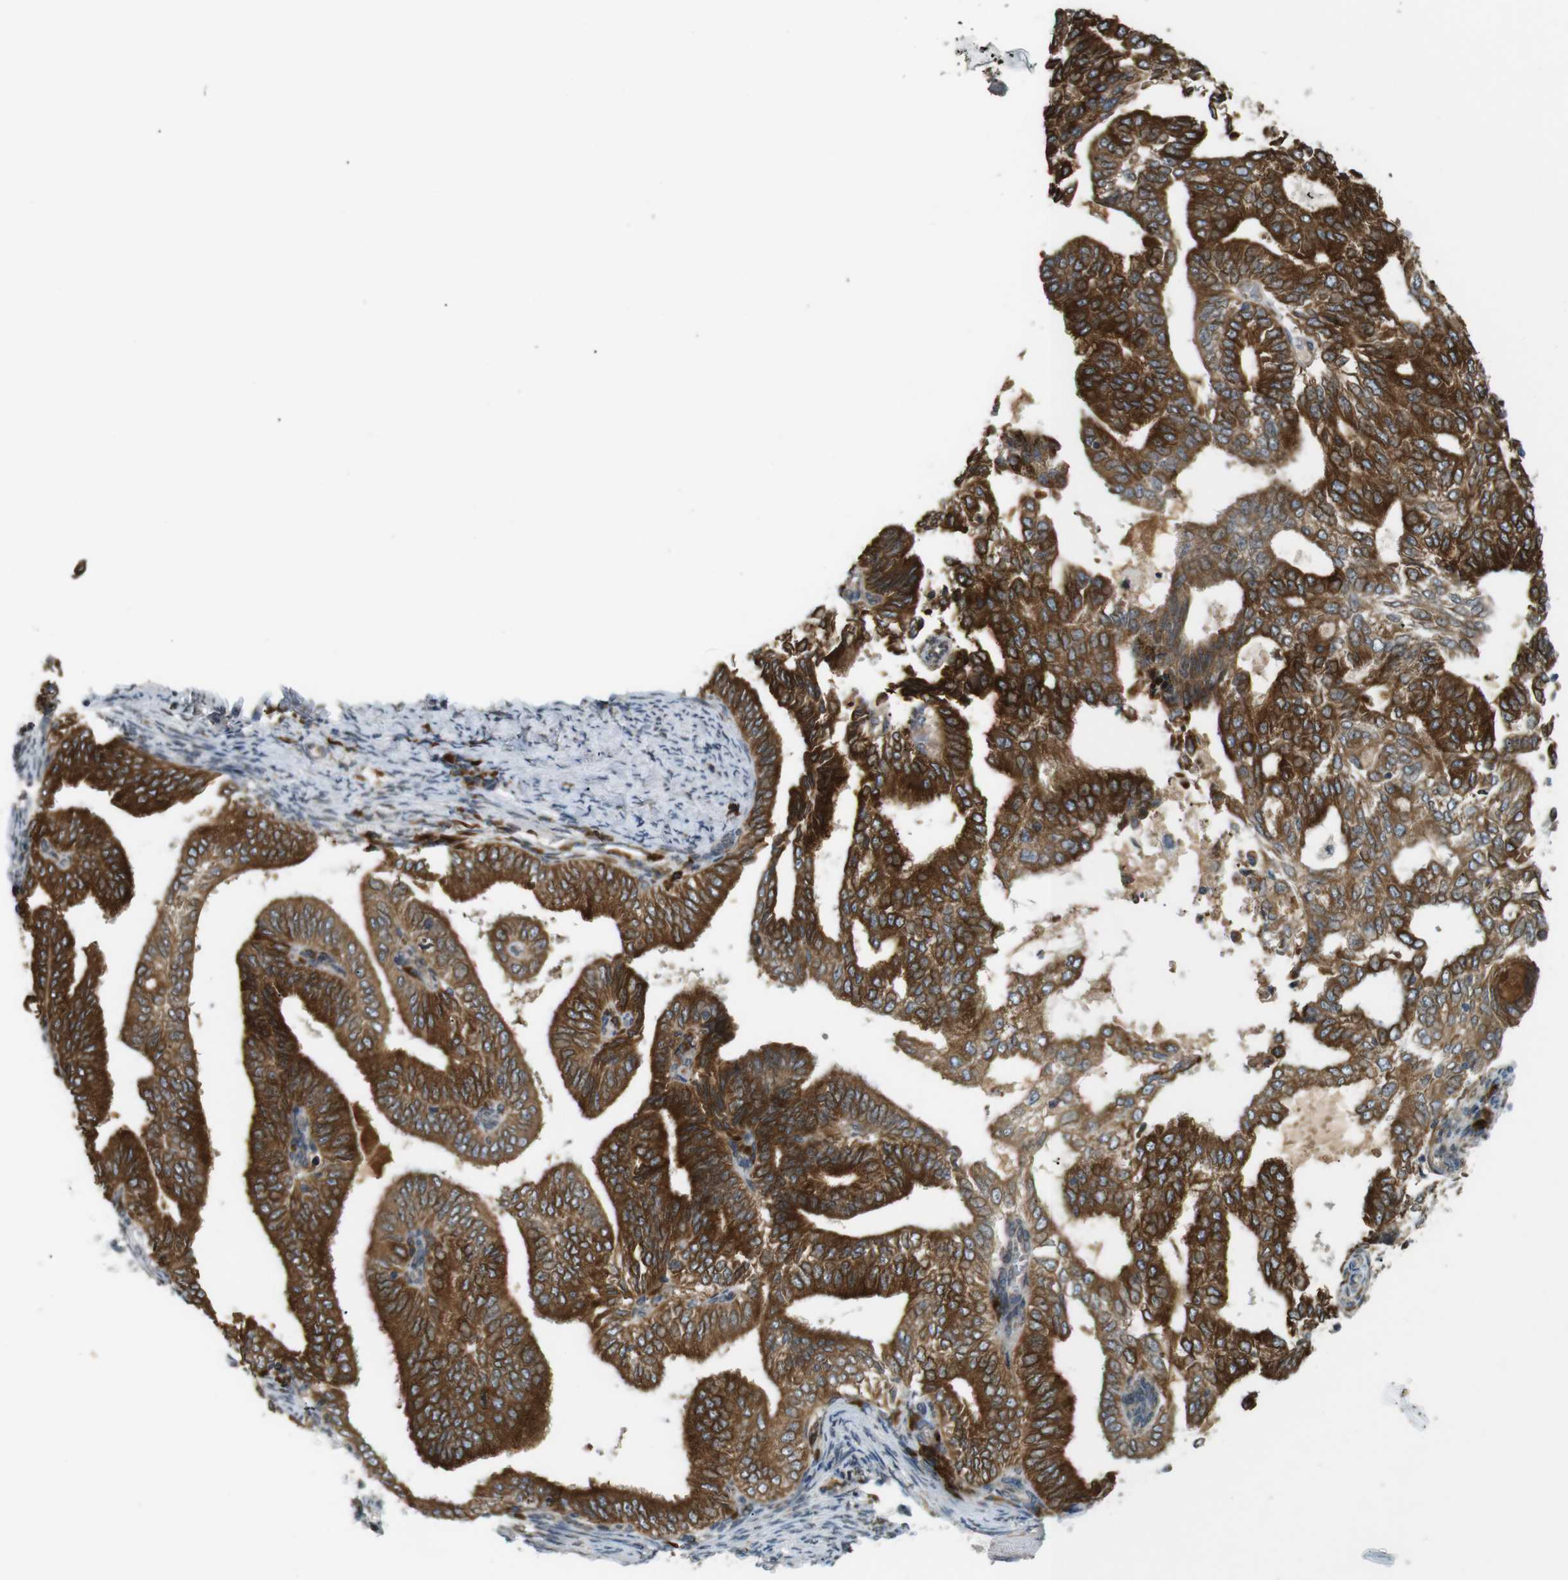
{"staining": {"intensity": "strong", "quantity": ">75%", "location": "cytoplasmic/membranous"}, "tissue": "endometrial cancer", "cell_type": "Tumor cells", "image_type": "cancer", "snomed": [{"axis": "morphology", "description": "Adenocarcinoma, NOS"}, {"axis": "topography", "description": "Endometrium"}], "caption": "A brown stain labels strong cytoplasmic/membranous expression of a protein in endometrial cancer tumor cells.", "gene": "TMED4", "patient": {"sex": "female", "age": 58}}